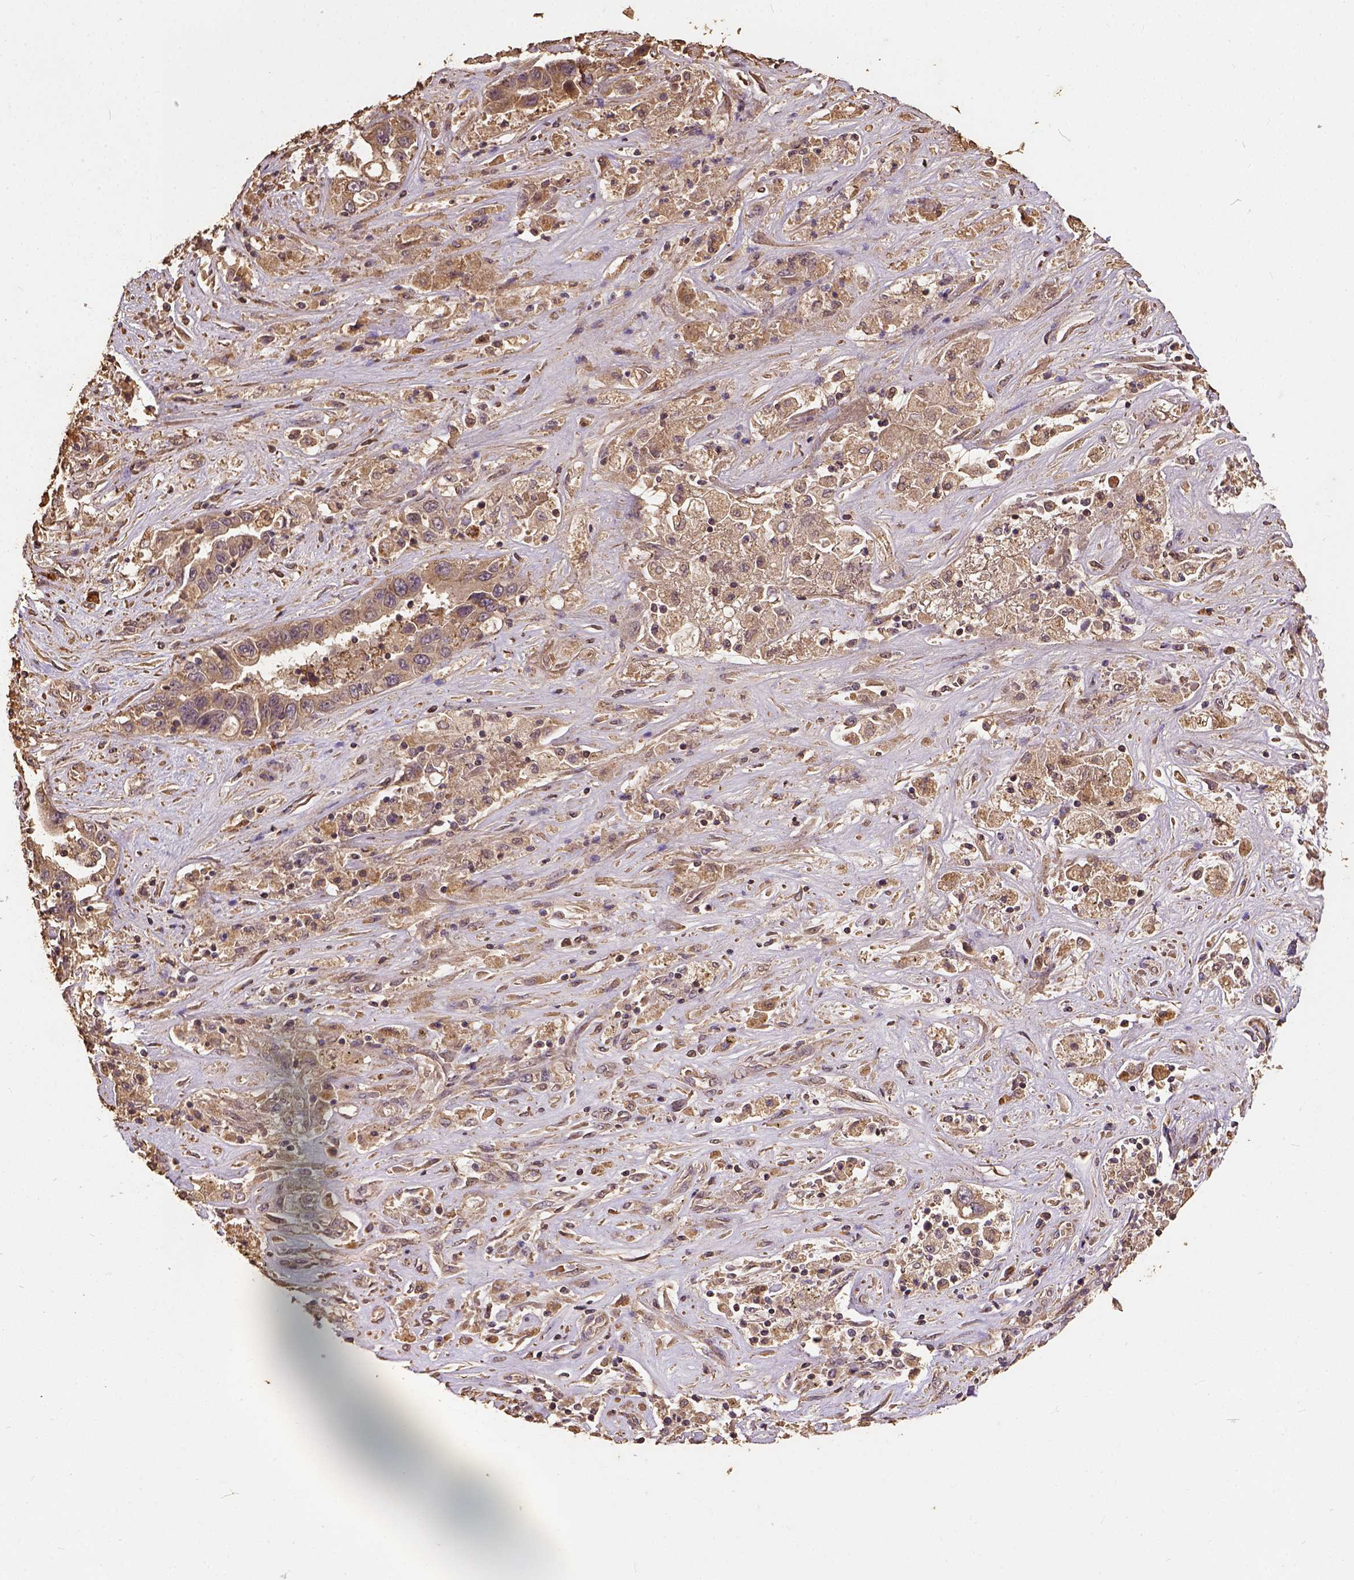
{"staining": {"intensity": "weak", "quantity": ">75%", "location": "cytoplasmic/membranous"}, "tissue": "liver cancer", "cell_type": "Tumor cells", "image_type": "cancer", "snomed": [{"axis": "morphology", "description": "Cholangiocarcinoma"}, {"axis": "topography", "description": "Liver"}], "caption": "Immunohistochemical staining of human cholangiocarcinoma (liver) demonstrates low levels of weak cytoplasmic/membranous protein staining in approximately >75% of tumor cells.", "gene": "ATP1B3", "patient": {"sex": "female", "age": 52}}